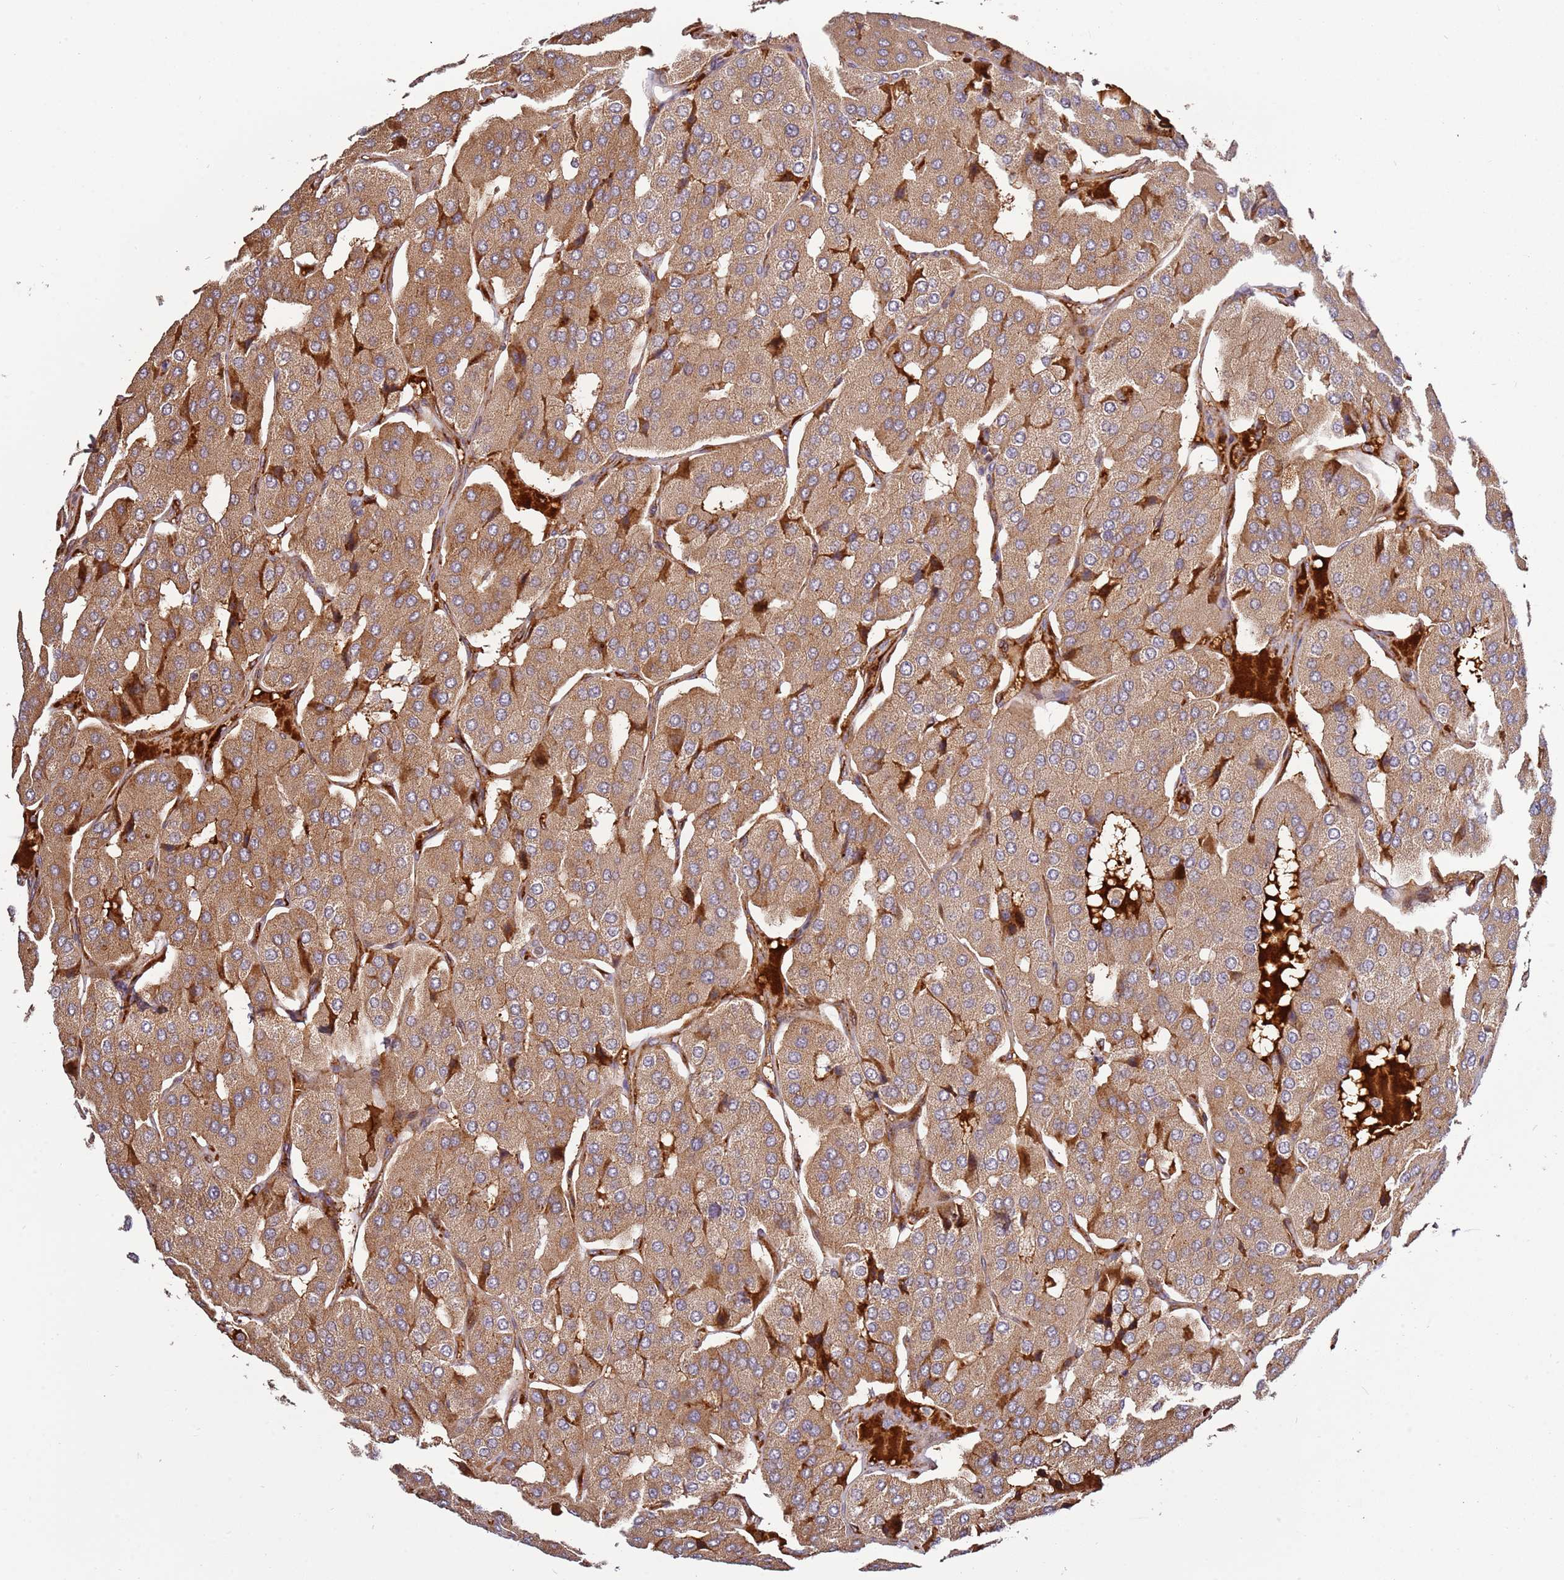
{"staining": {"intensity": "moderate", "quantity": ">75%", "location": "cytoplasmic/membranous"}, "tissue": "parathyroid gland", "cell_type": "Glandular cells", "image_type": "normal", "snomed": [{"axis": "morphology", "description": "Normal tissue, NOS"}, {"axis": "morphology", "description": "Adenoma, NOS"}, {"axis": "topography", "description": "Parathyroid gland"}], "caption": "Protein expression by IHC reveals moderate cytoplasmic/membranous staining in approximately >75% of glandular cells in benign parathyroid gland.", "gene": "RHBDL1", "patient": {"sex": "female", "age": 86}}